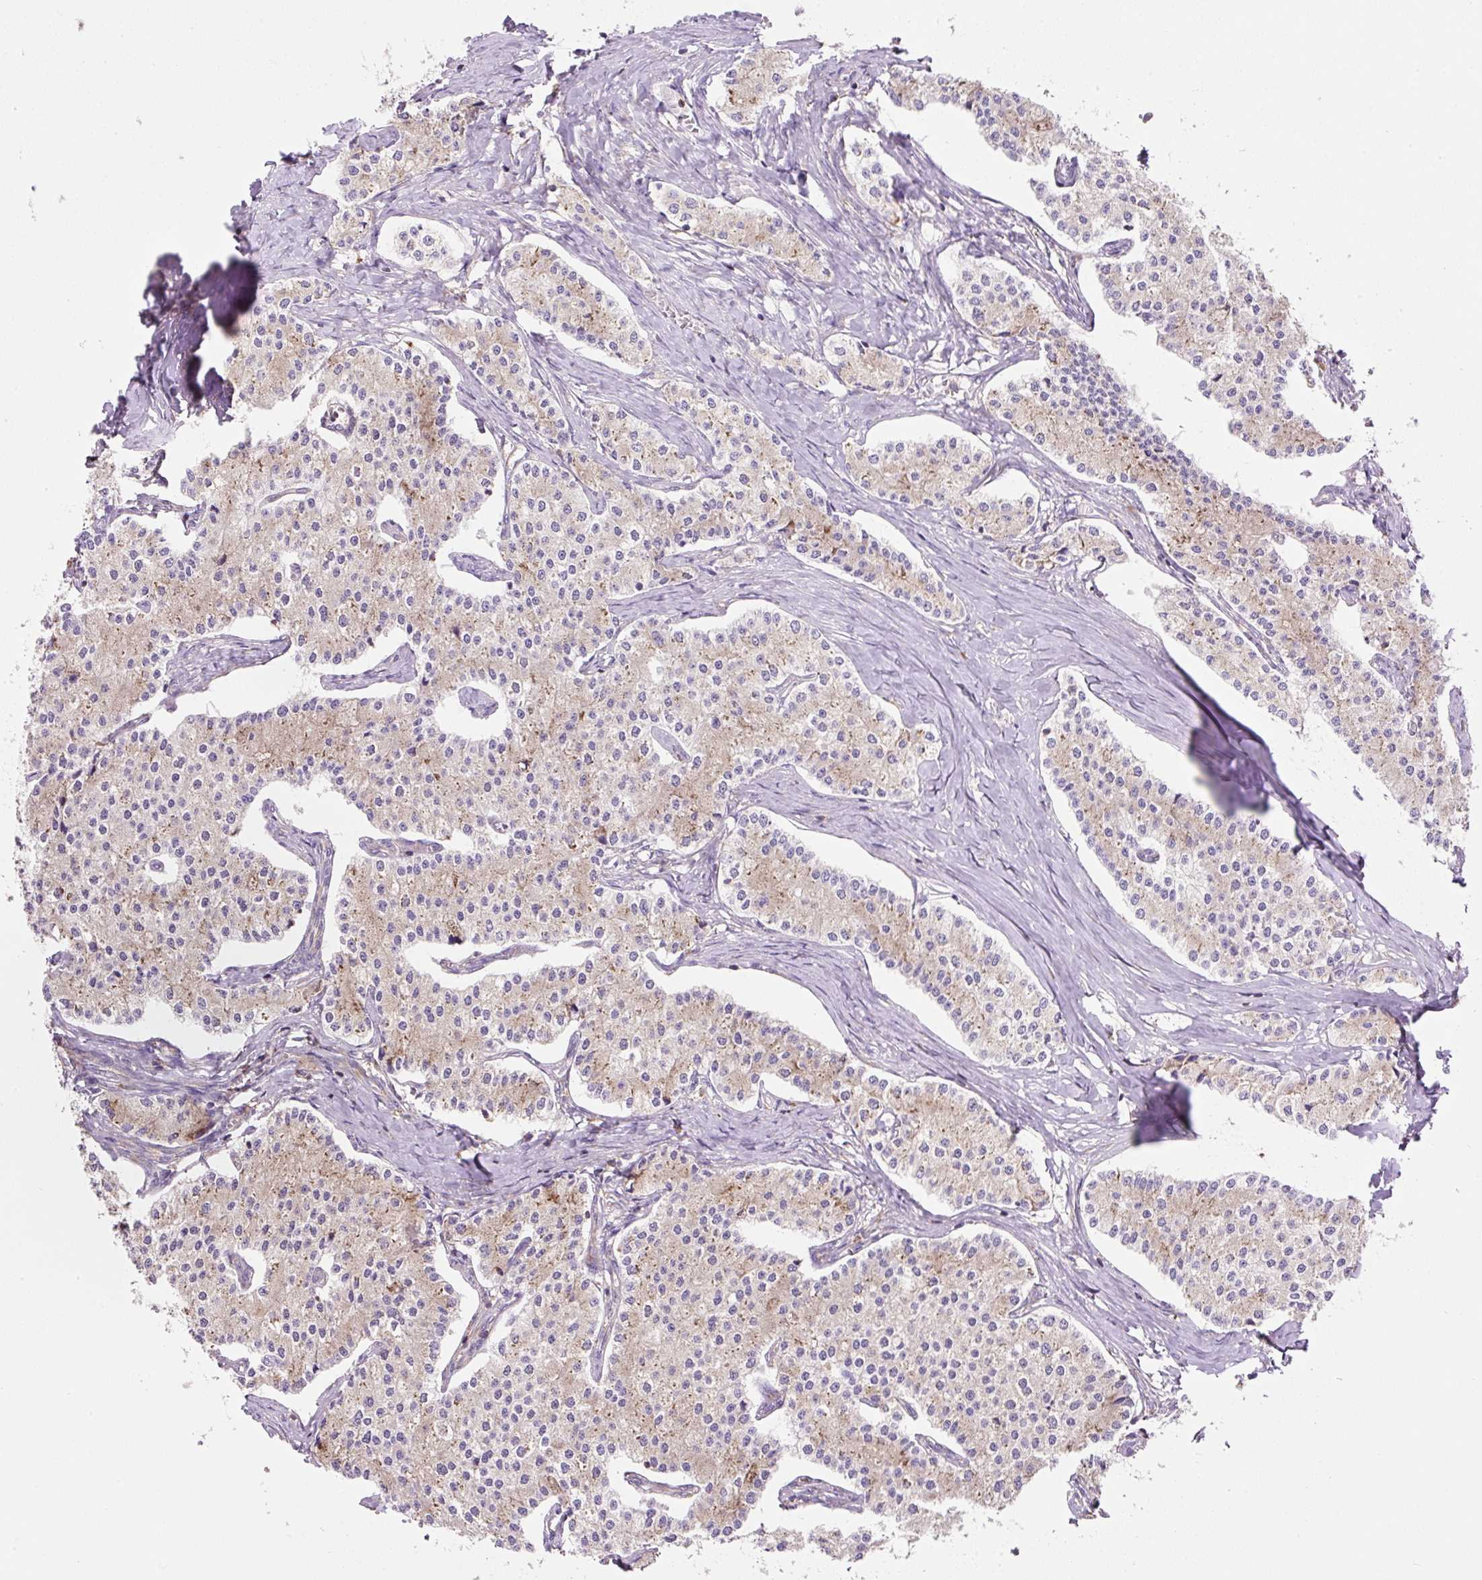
{"staining": {"intensity": "weak", "quantity": "25%-75%", "location": "cytoplasmic/membranous"}, "tissue": "carcinoid", "cell_type": "Tumor cells", "image_type": "cancer", "snomed": [{"axis": "morphology", "description": "Carcinoid, malignant, NOS"}, {"axis": "topography", "description": "Colon"}], "caption": "This micrograph exhibits IHC staining of carcinoid, with low weak cytoplasmic/membranous expression in approximately 25%-75% of tumor cells.", "gene": "RPS23", "patient": {"sex": "female", "age": 52}}